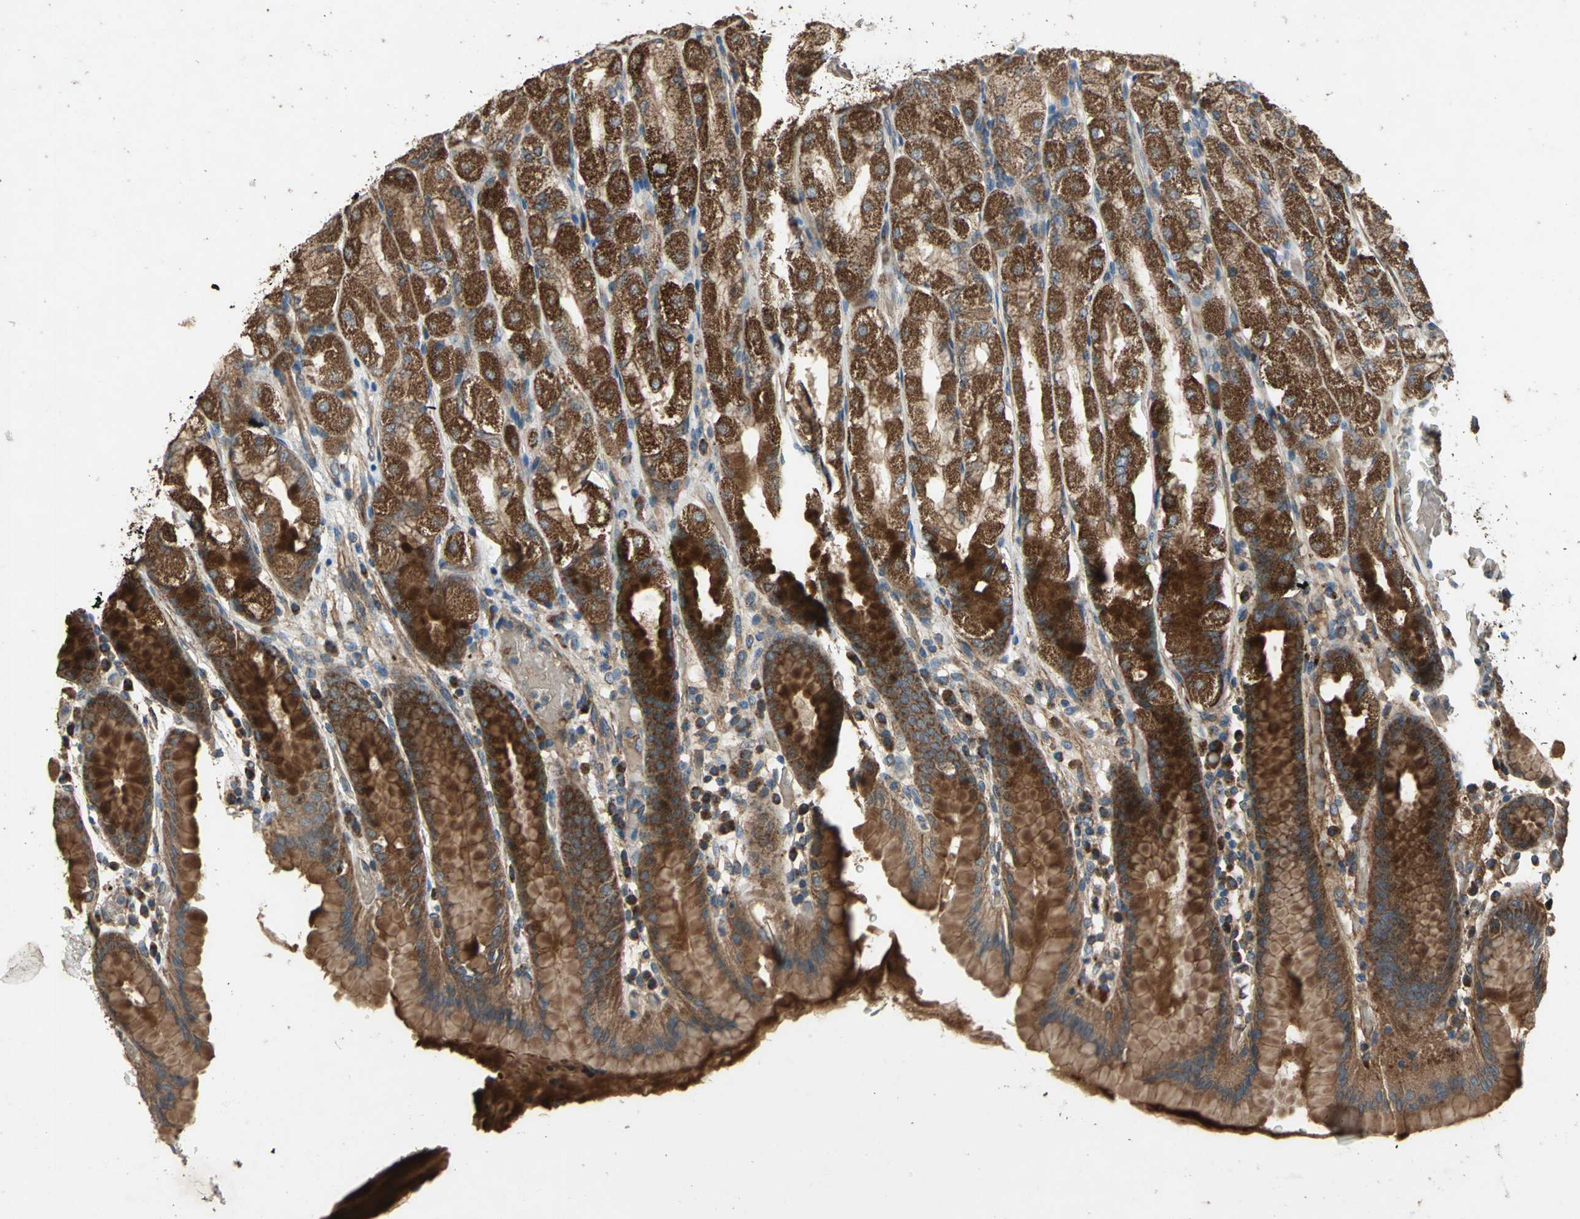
{"staining": {"intensity": "strong", "quantity": ">75%", "location": "cytoplasmic/membranous"}, "tissue": "stomach", "cell_type": "Glandular cells", "image_type": "normal", "snomed": [{"axis": "morphology", "description": "Normal tissue, NOS"}, {"axis": "topography", "description": "Stomach, upper"}], "caption": "Glandular cells exhibit strong cytoplasmic/membranous expression in about >75% of cells in benign stomach.", "gene": "POLRMT", "patient": {"sex": "male", "age": 68}}